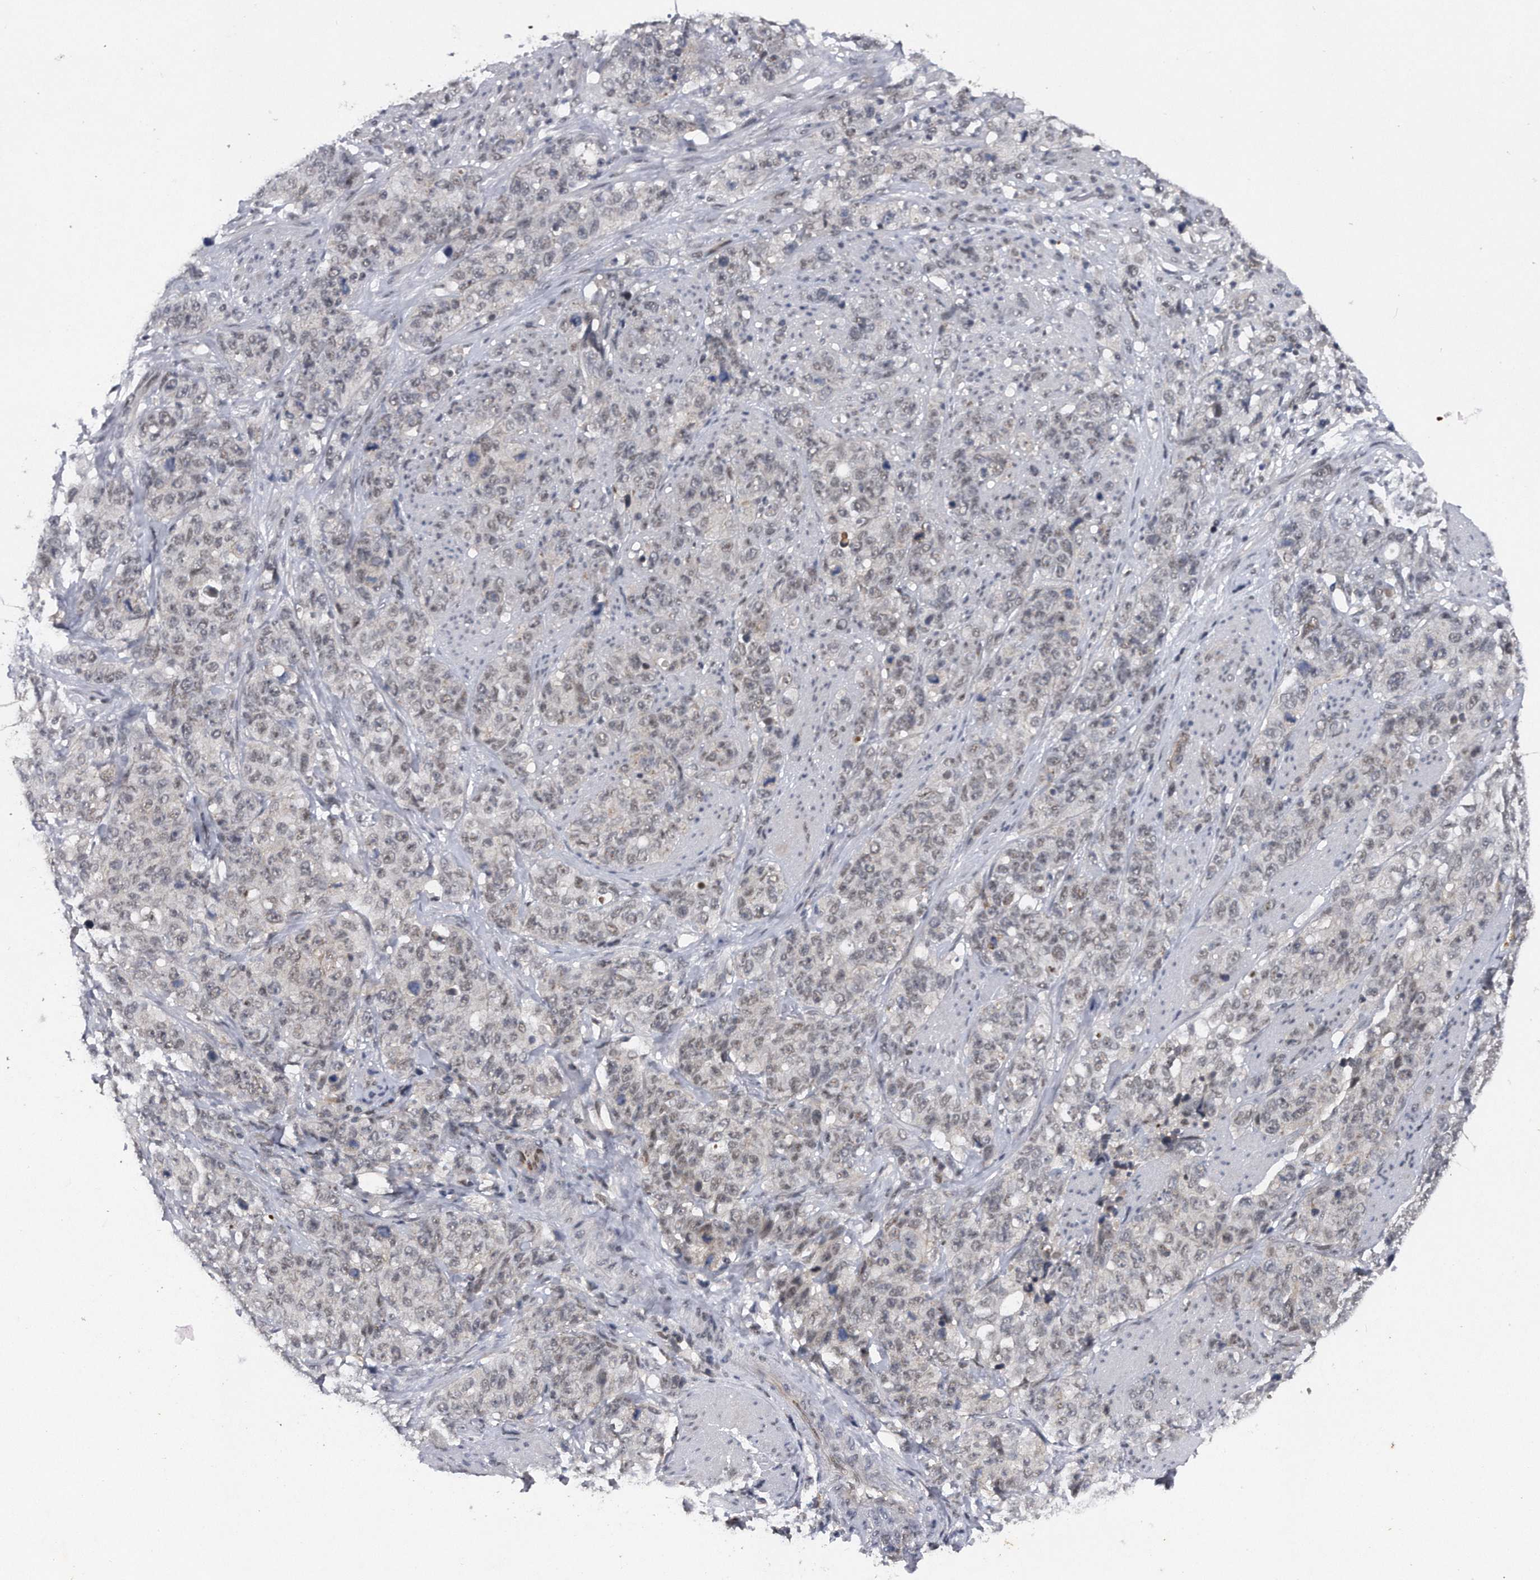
{"staining": {"intensity": "weak", "quantity": "25%-75%", "location": "nuclear"}, "tissue": "stomach cancer", "cell_type": "Tumor cells", "image_type": "cancer", "snomed": [{"axis": "morphology", "description": "Adenocarcinoma, NOS"}, {"axis": "topography", "description": "Stomach"}], "caption": "Stomach adenocarcinoma was stained to show a protein in brown. There is low levels of weak nuclear expression in approximately 25%-75% of tumor cells.", "gene": "VIRMA", "patient": {"sex": "male", "age": 48}}